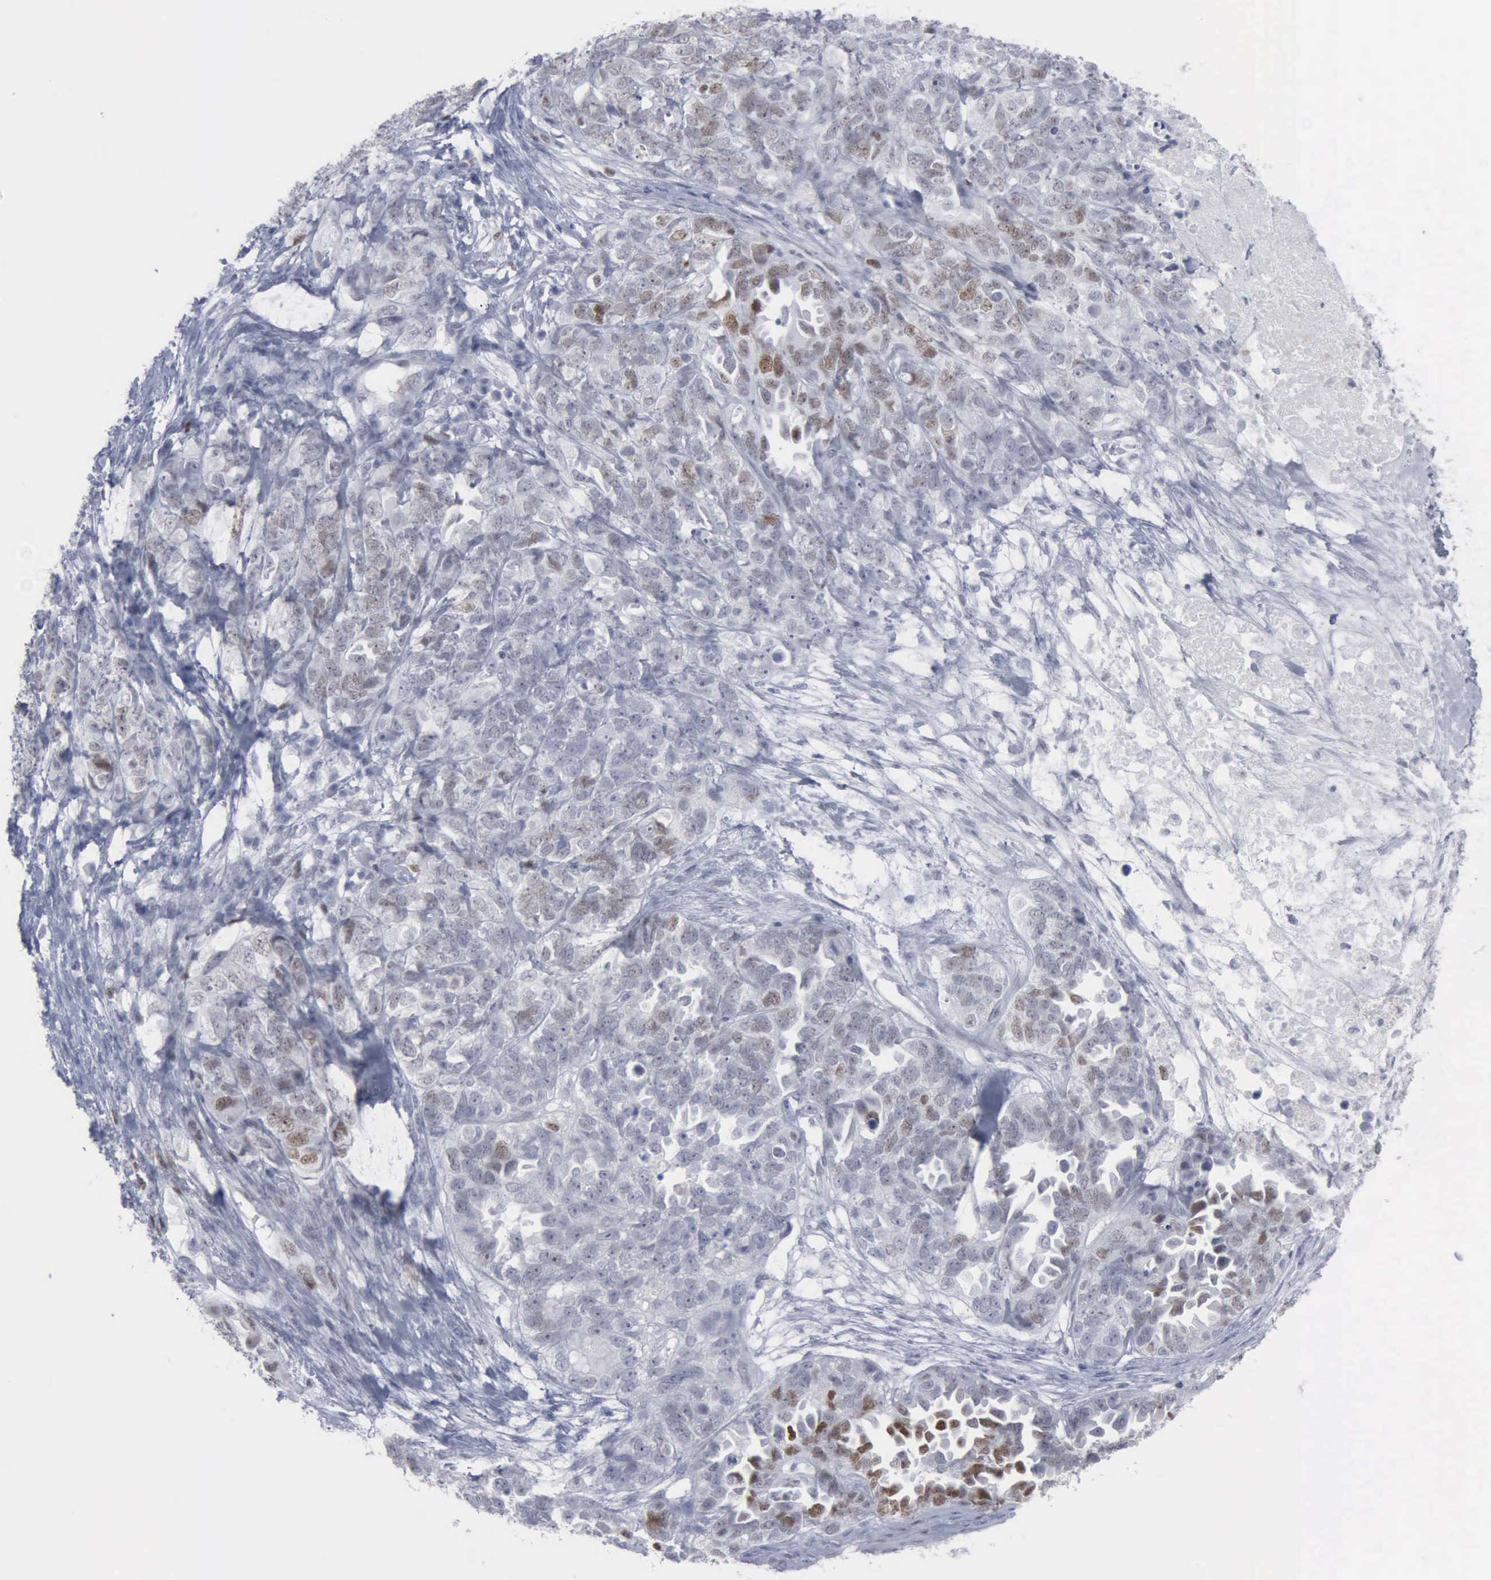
{"staining": {"intensity": "moderate", "quantity": "<25%", "location": "nuclear"}, "tissue": "ovarian cancer", "cell_type": "Tumor cells", "image_type": "cancer", "snomed": [{"axis": "morphology", "description": "Cystadenocarcinoma, serous, NOS"}, {"axis": "topography", "description": "Ovary"}], "caption": "IHC (DAB) staining of human ovarian cancer reveals moderate nuclear protein positivity in approximately <25% of tumor cells.", "gene": "MCM5", "patient": {"sex": "female", "age": 82}}